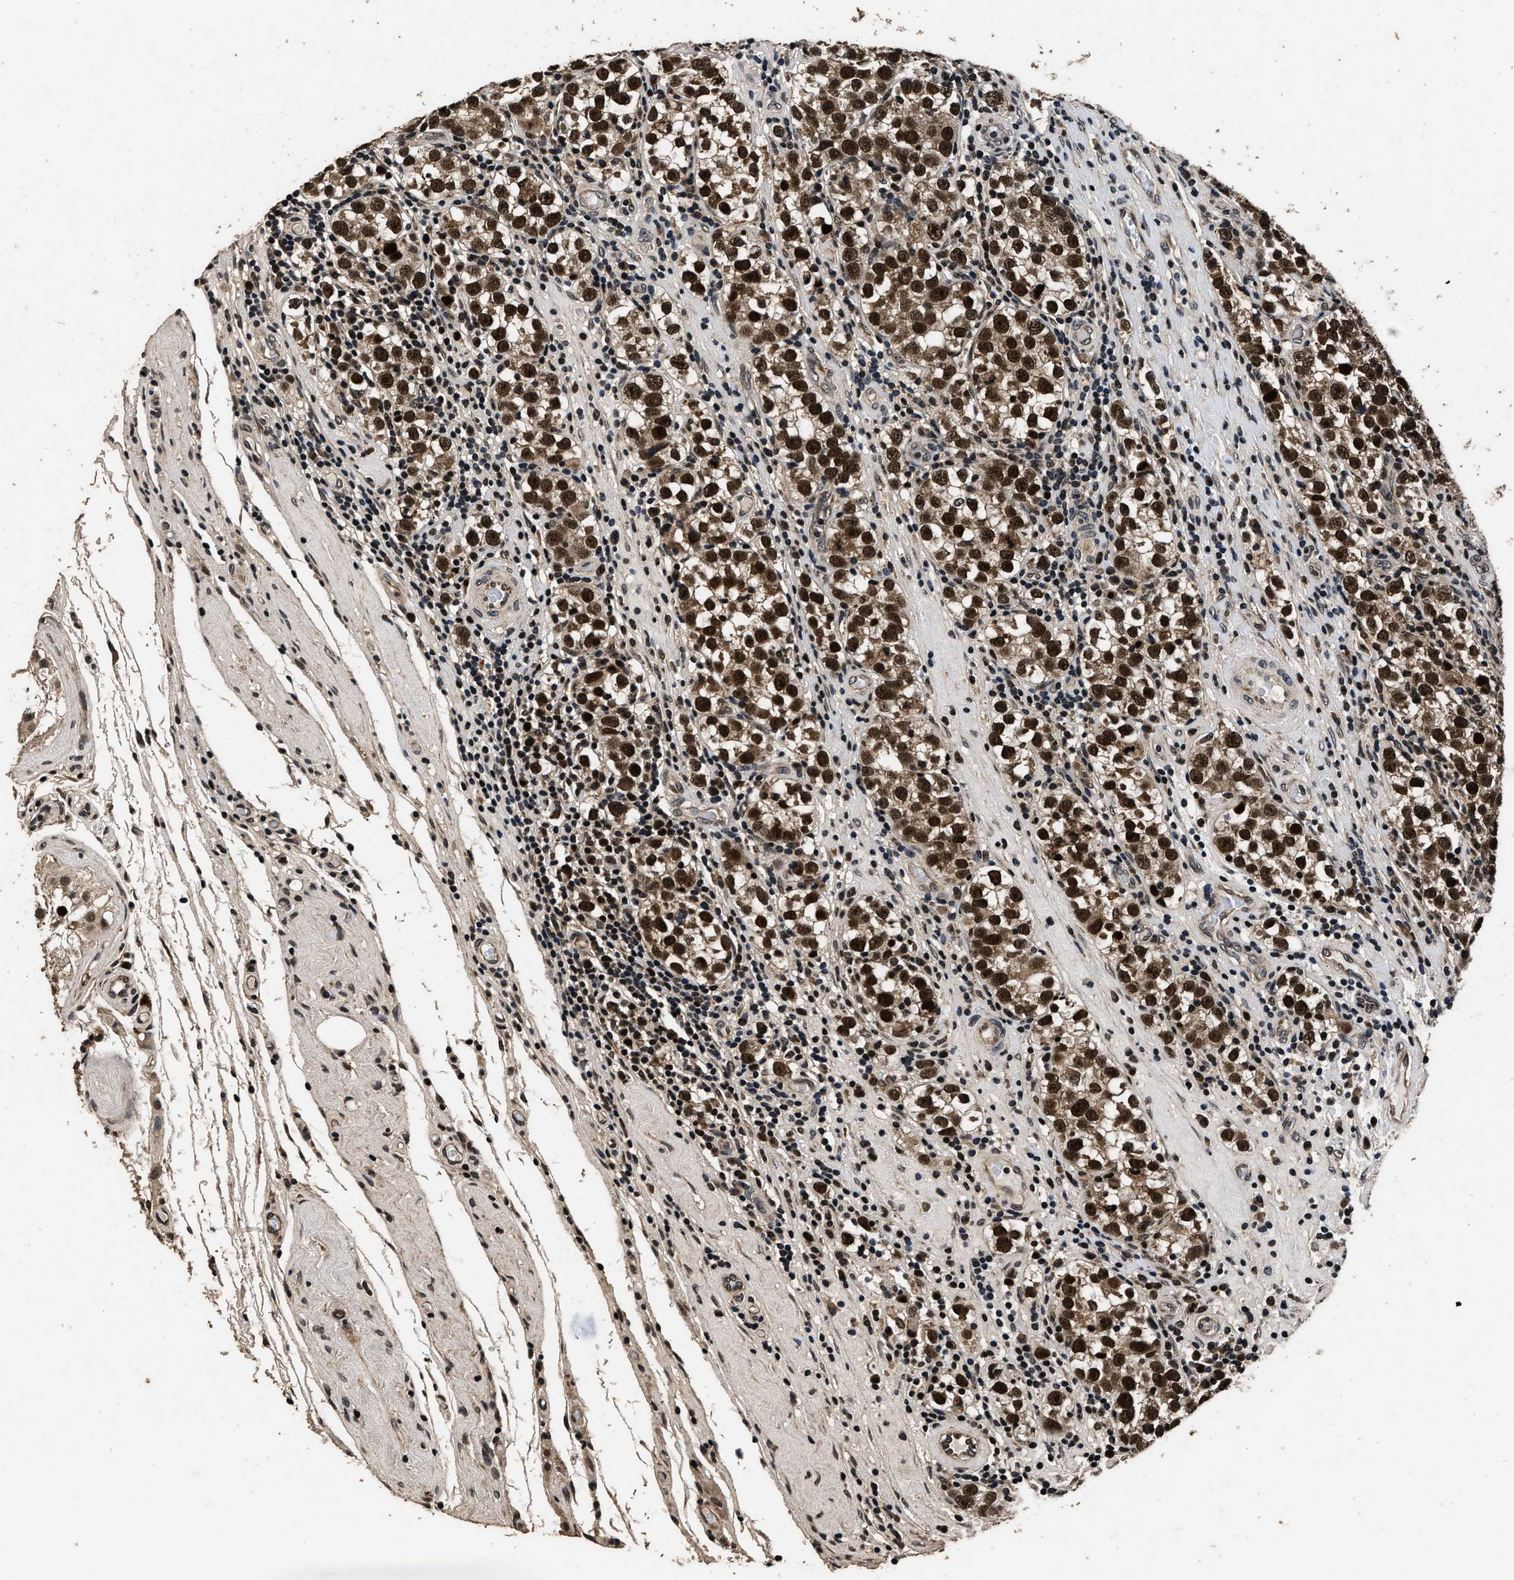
{"staining": {"intensity": "strong", "quantity": ">75%", "location": "nuclear"}, "tissue": "testis cancer", "cell_type": "Tumor cells", "image_type": "cancer", "snomed": [{"axis": "morphology", "description": "Normal tissue, NOS"}, {"axis": "morphology", "description": "Seminoma, NOS"}, {"axis": "topography", "description": "Testis"}], "caption": "Testis seminoma stained with immunohistochemistry exhibits strong nuclear staining in approximately >75% of tumor cells.", "gene": "CSTF1", "patient": {"sex": "male", "age": 43}}